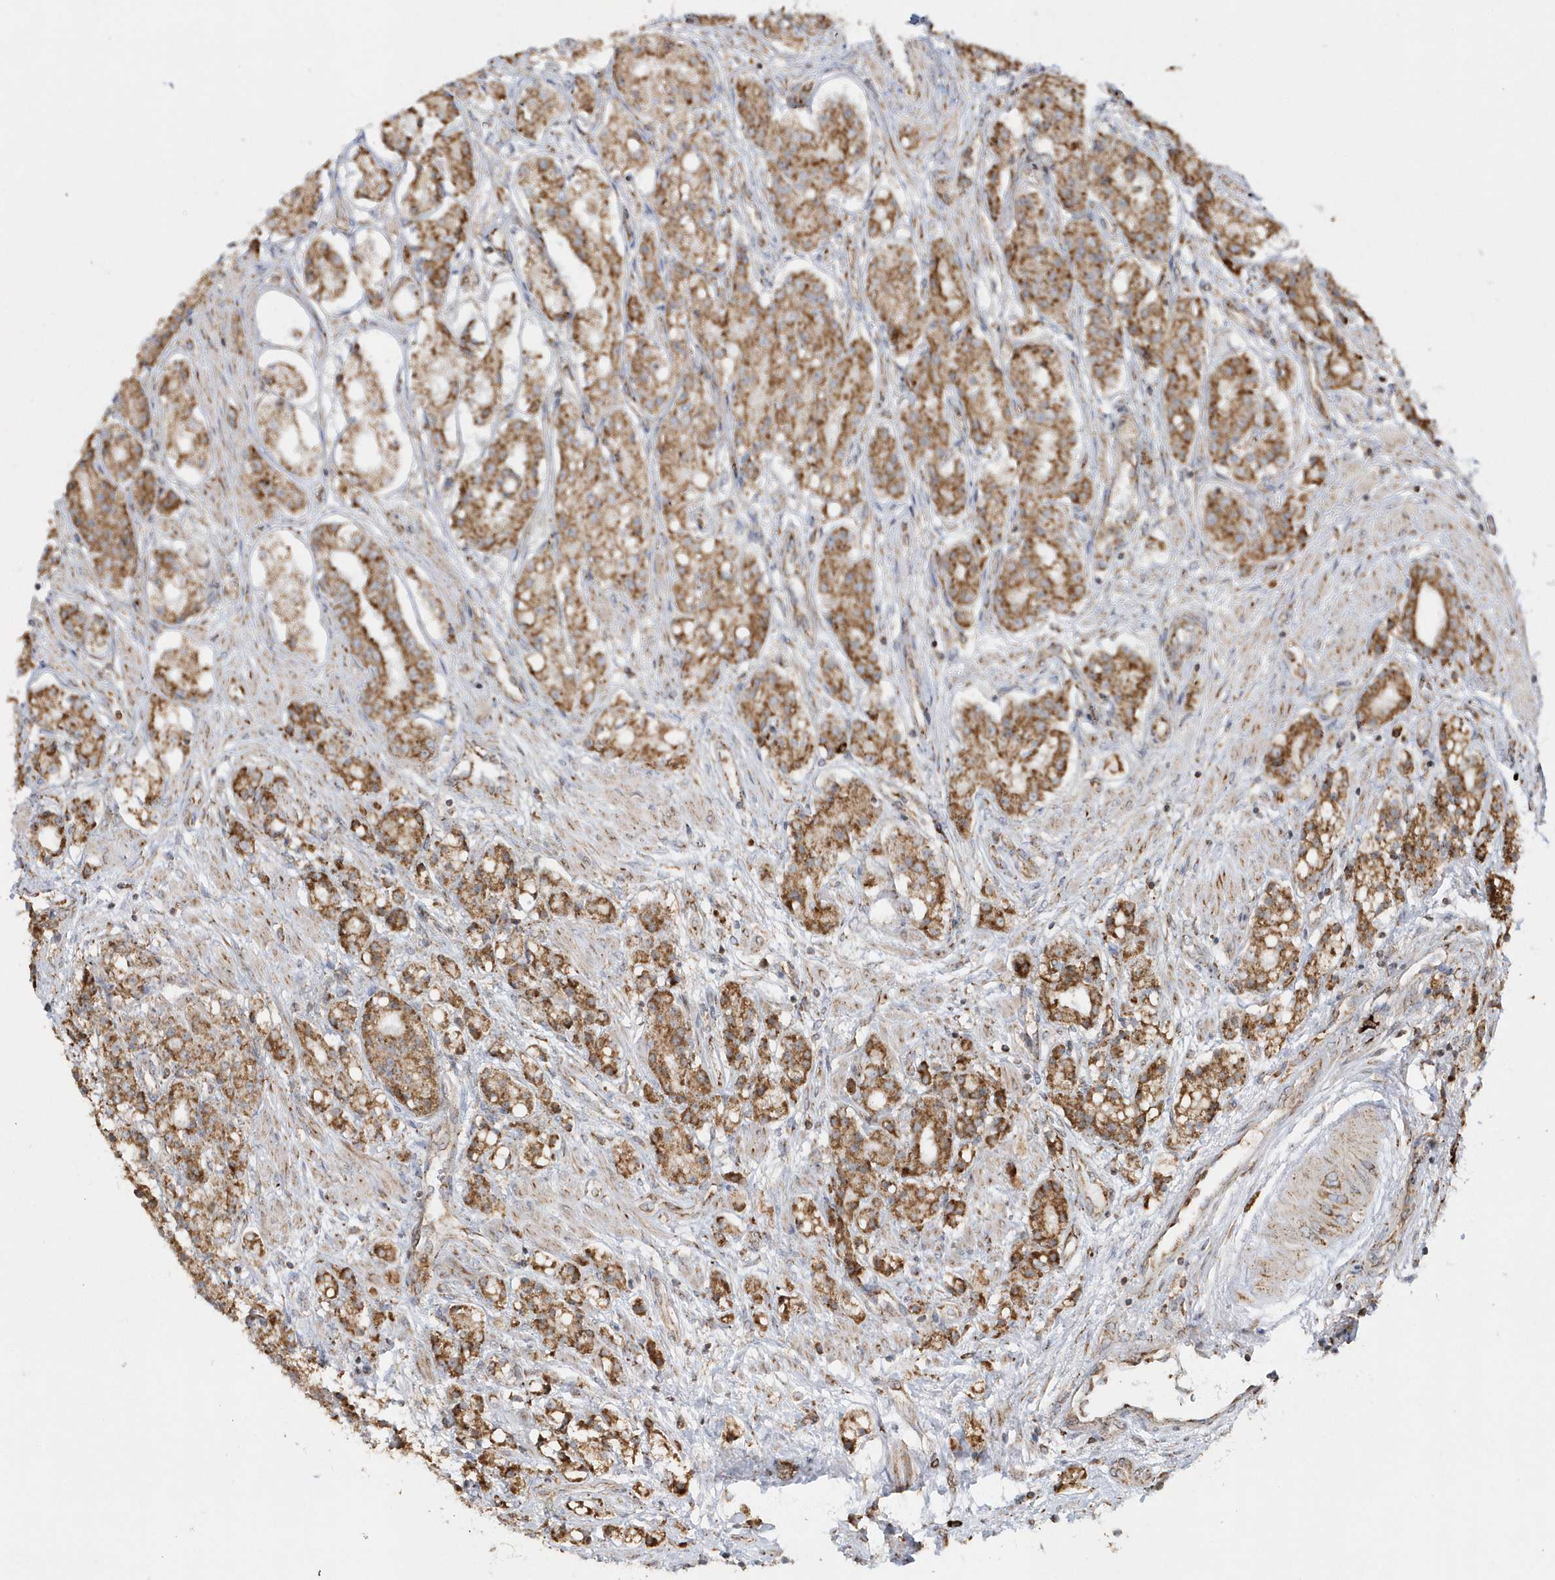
{"staining": {"intensity": "moderate", "quantity": ">75%", "location": "cytoplasmic/membranous"}, "tissue": "prostate cancer", "cell_type": "Tumor cells", "image_type": "cancer", "snomed": [{"axis": "morphology", "description": "Adenocarcinoma, High grade"}, {"axis": "topography", "description": "Prostate"}], "caption": "Protein staining of high-grade adenocarcinoma (prostate) tissue shows moderate cytoplasmic/membranous staining in approximately >75% of tumor cells.", "gene": "SH3BP2", "patient": {"sex": "male", "age": 60}}